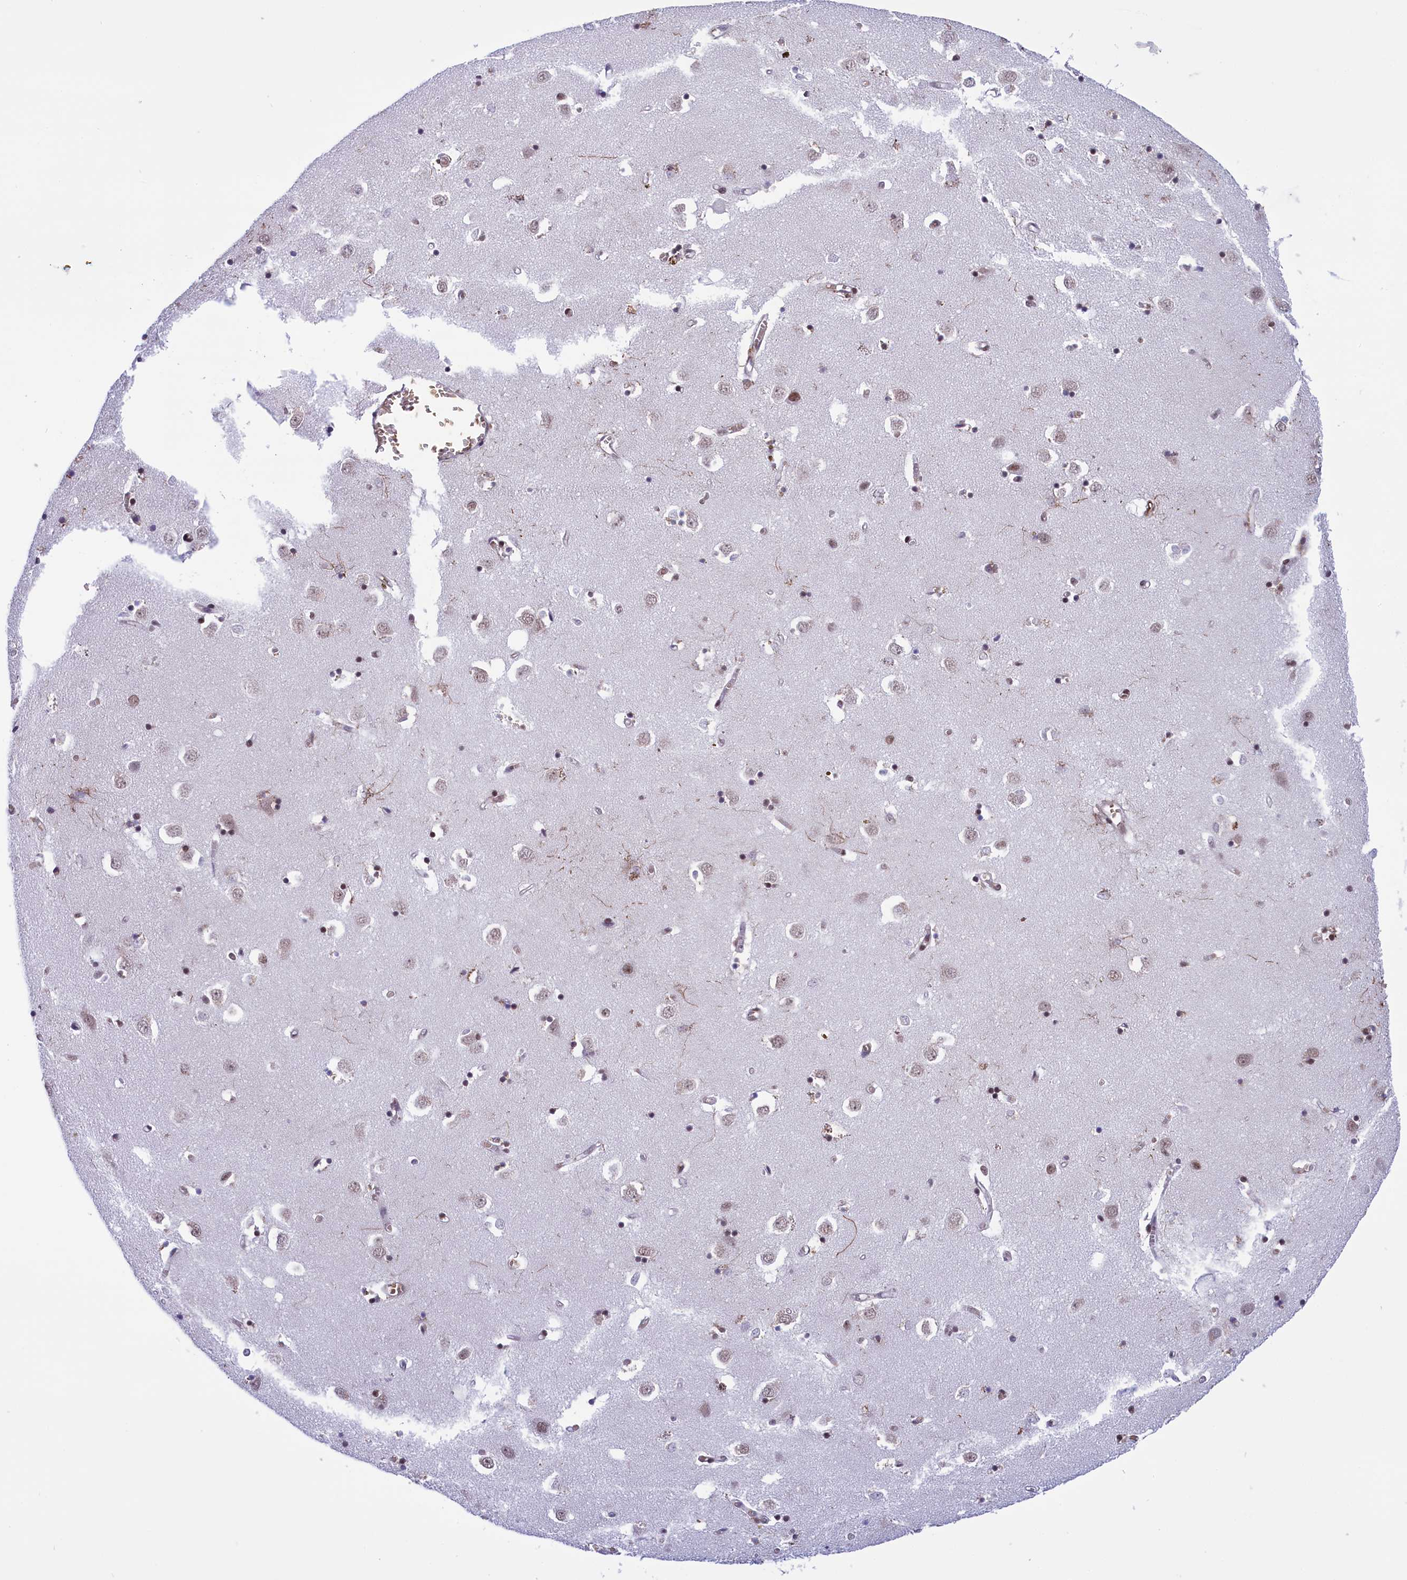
{"staining": {"intensity": "strong", "quantity": "<25%", "location": "nuclear"}, "tissue": "caudate", "cell_type": "Glial cells", "image_type": "normal", "snomed": [{"axis": "morphology", "description": "Normal tissue, NOS"}, {"axis": "topography", "description": "Lateral ventricle wall"}], "caption": "An immunohistochemistry (IHC) image of benign tissue is shown. Protein staining in brown labels strong nuclear positivity in caudate within glial cells. The staining is performed using DAB brown chromogen to label protein expression. The nuclei are counter-stained blue using hematoxylin.", "gene": "MPHOSPH8", "patient": {"sex": "male", "age": 70}}